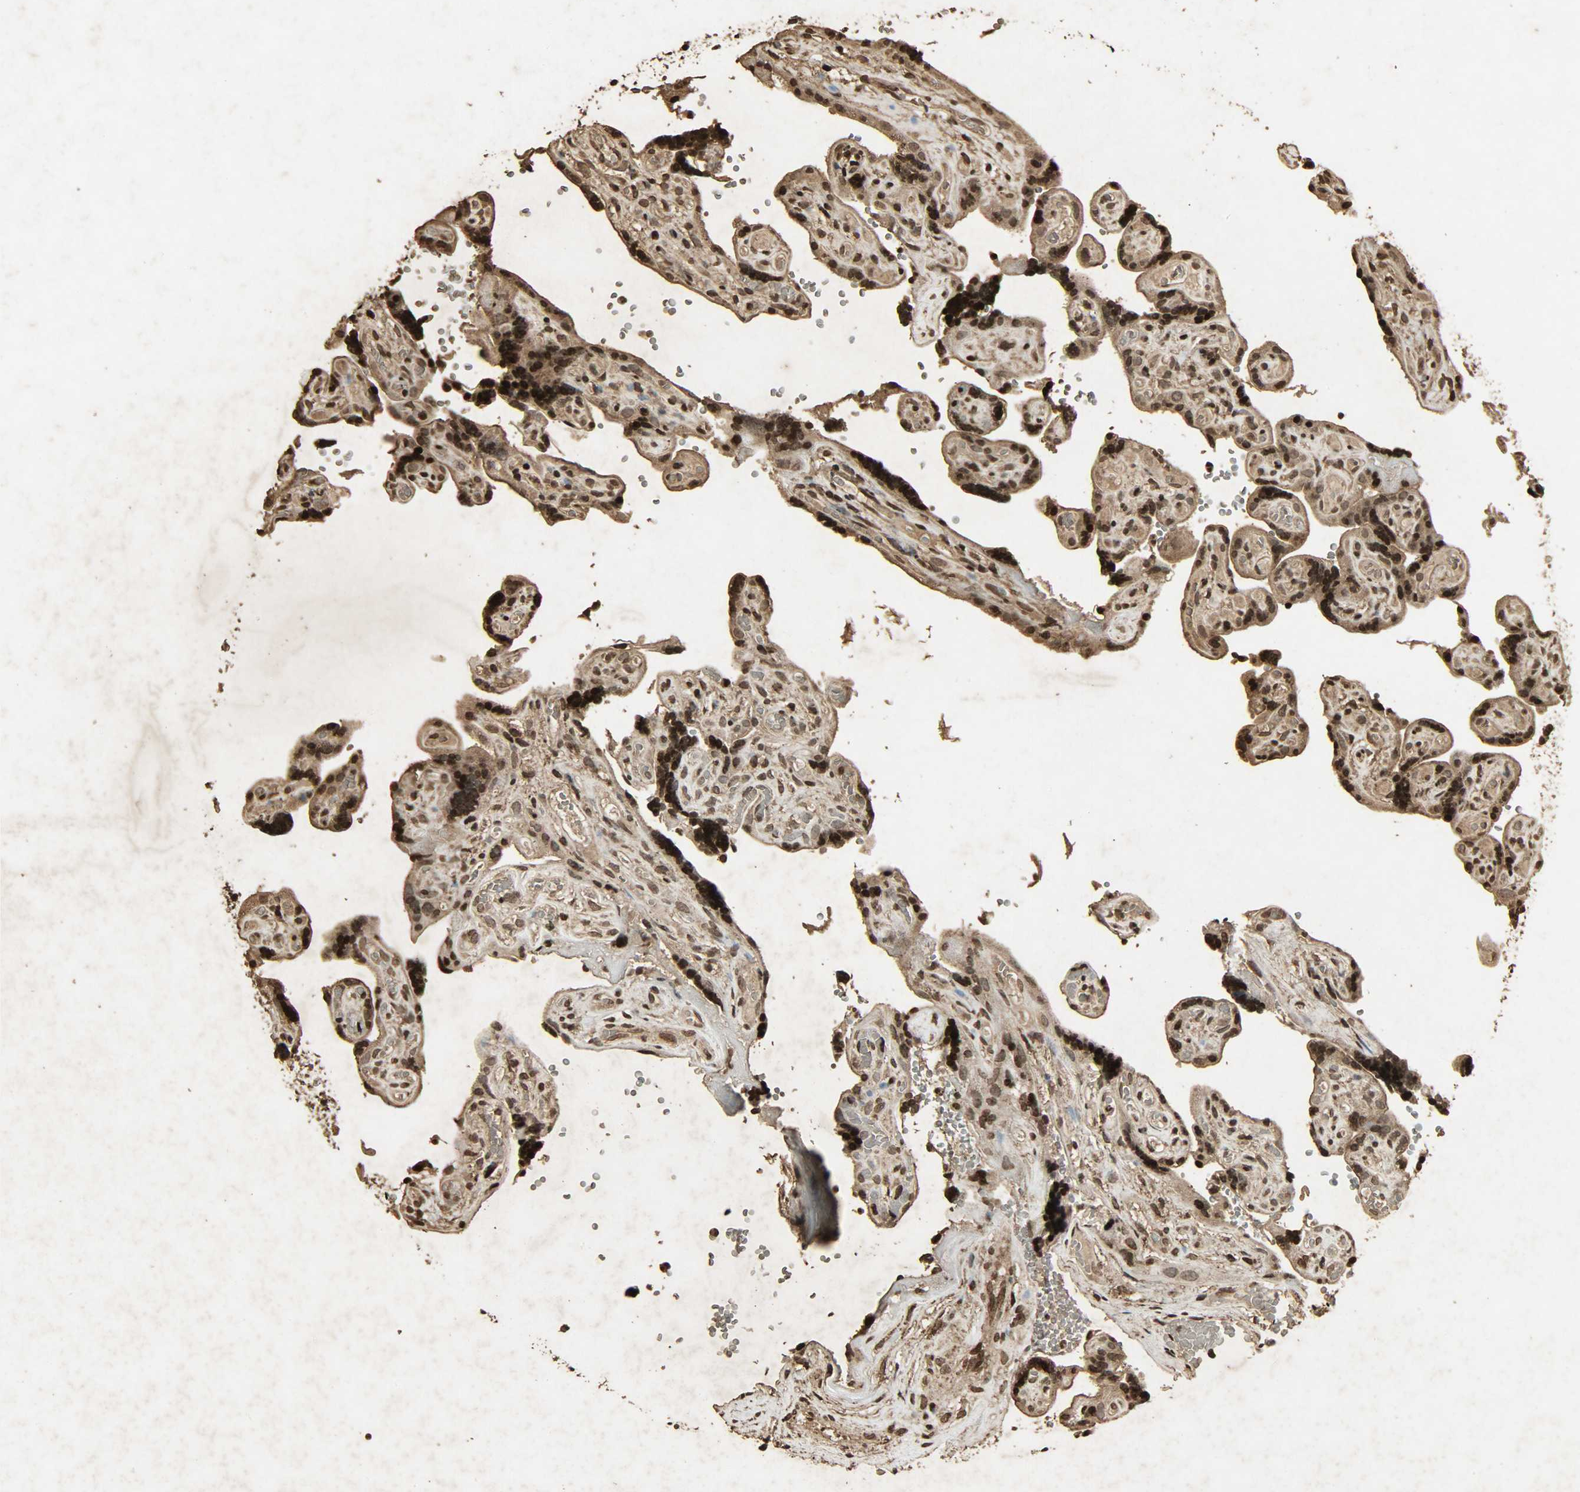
{"staining": {"intensity": "strong", "quantity": ">75%", "location": "cytoplasmic/membranous,nuclear"}, "tissue": "placenta", "cell_type": "Decidual cells", "image_type": "normal", "snomed": [{"axis": "morphology", "description": "Normal tissue, NOS"}, {"axis": "topography", "description": "Placenta"}], "caption": "Decidual cells exhibit strong cytoplasmic/membranous,nuclear staining in approximately >75% of cells in benign placenta. (DAB IHC with brightfield microscopy, high magnification).", "gene": "PPP3R1", "patient": {"sex": "female", "age": 30}}